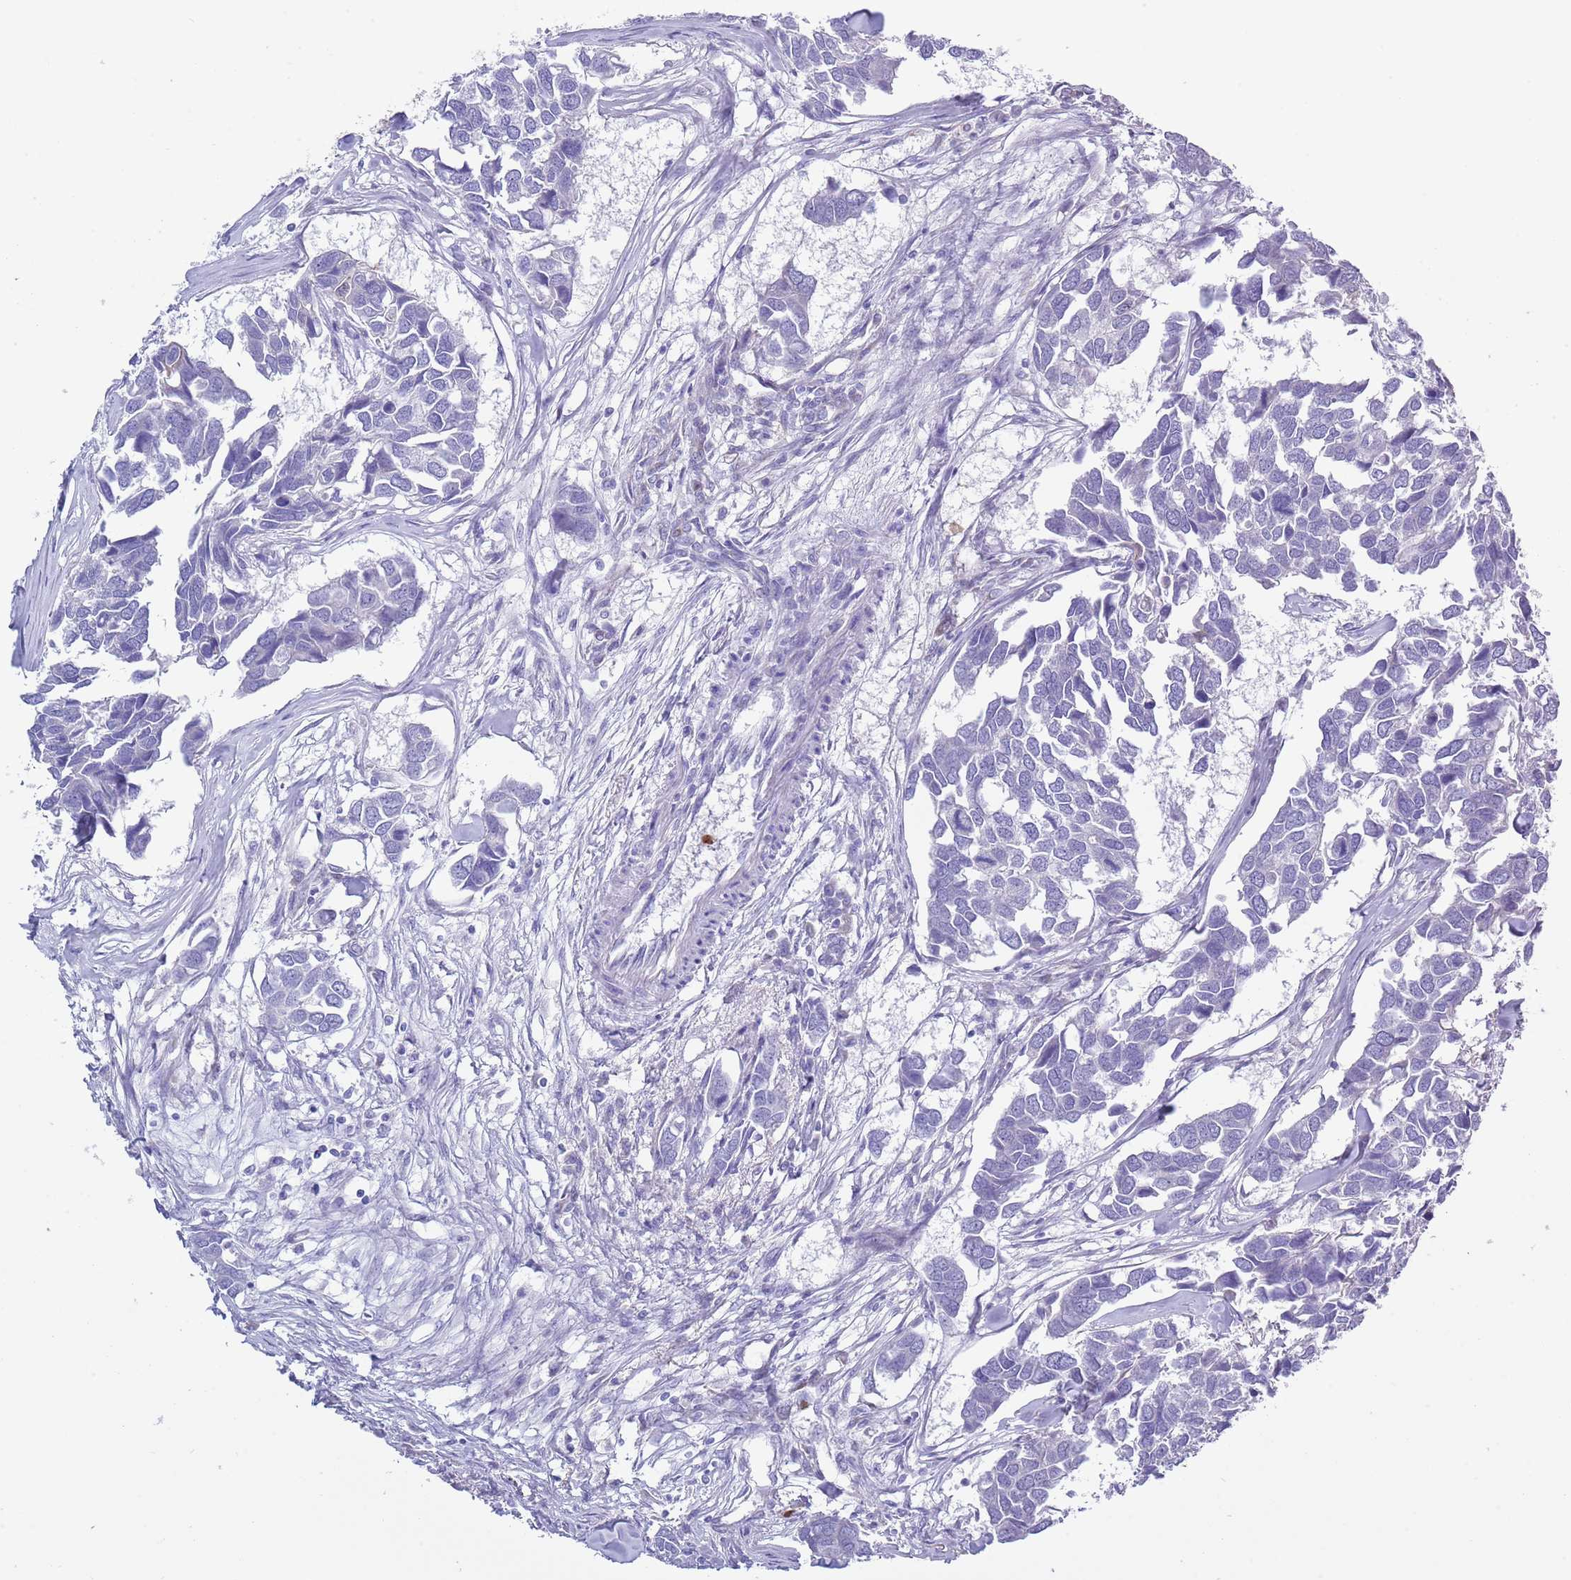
{"staining": {"intensity": "negative", "quantity": "none", "location": "none"}, "tissue": "breast cancer", "cell_type": "Tumor cells", "image_type": "cancer", "snomed": [{"axis": "morphology", "description": "Duct carcinoma"}, {"axis": "topography", "description": "Breast"}], "caption": "There is no significant positivity in tumor cells of breast cancer (invasive ductal carcinoma). (DAB (3,3'-diaminobenzidine) immunohistochemistry with hematoxylin counter stain).", "gene": "ZFP2", "patient": {"sex": "female", "age": 83}}